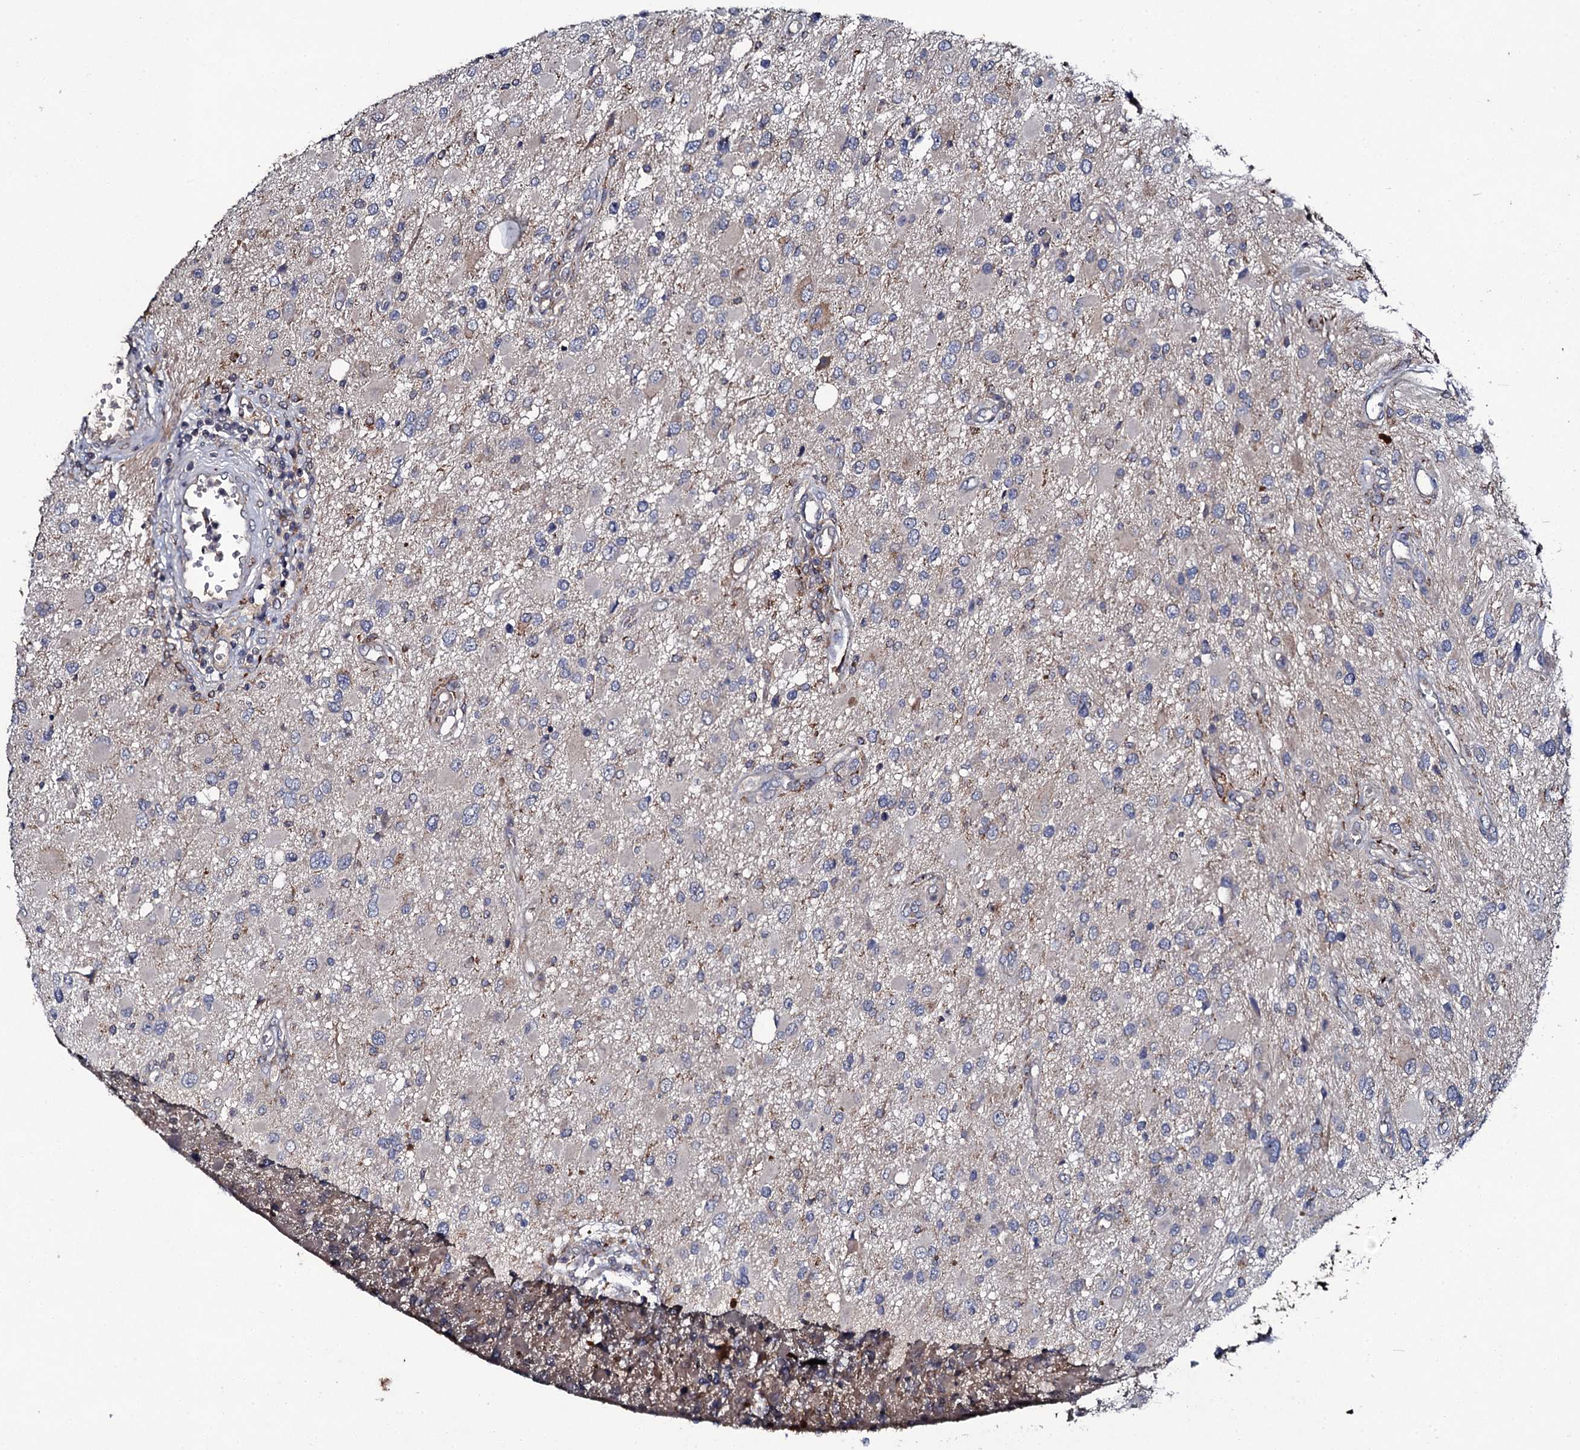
{"staining": {"intensity": "negative", "quantity": "none", "location": "none"}, "tissue": "glioma", "cell_type": "Tumor cells", "image_type": "cancer", "snomed": [{"axis": "morphology", "description": "Glioma, malignant, High grade"}, {"axis": "topography", "description": "Brain"}], "caption": "Immunohistochemistry (IHC) histopathology image of human glioma stained for a protein (brown), which exhibits no staining in tumor cells.", "gene": "LRRC28", "patient": {"sex": "male", "age": 53}}